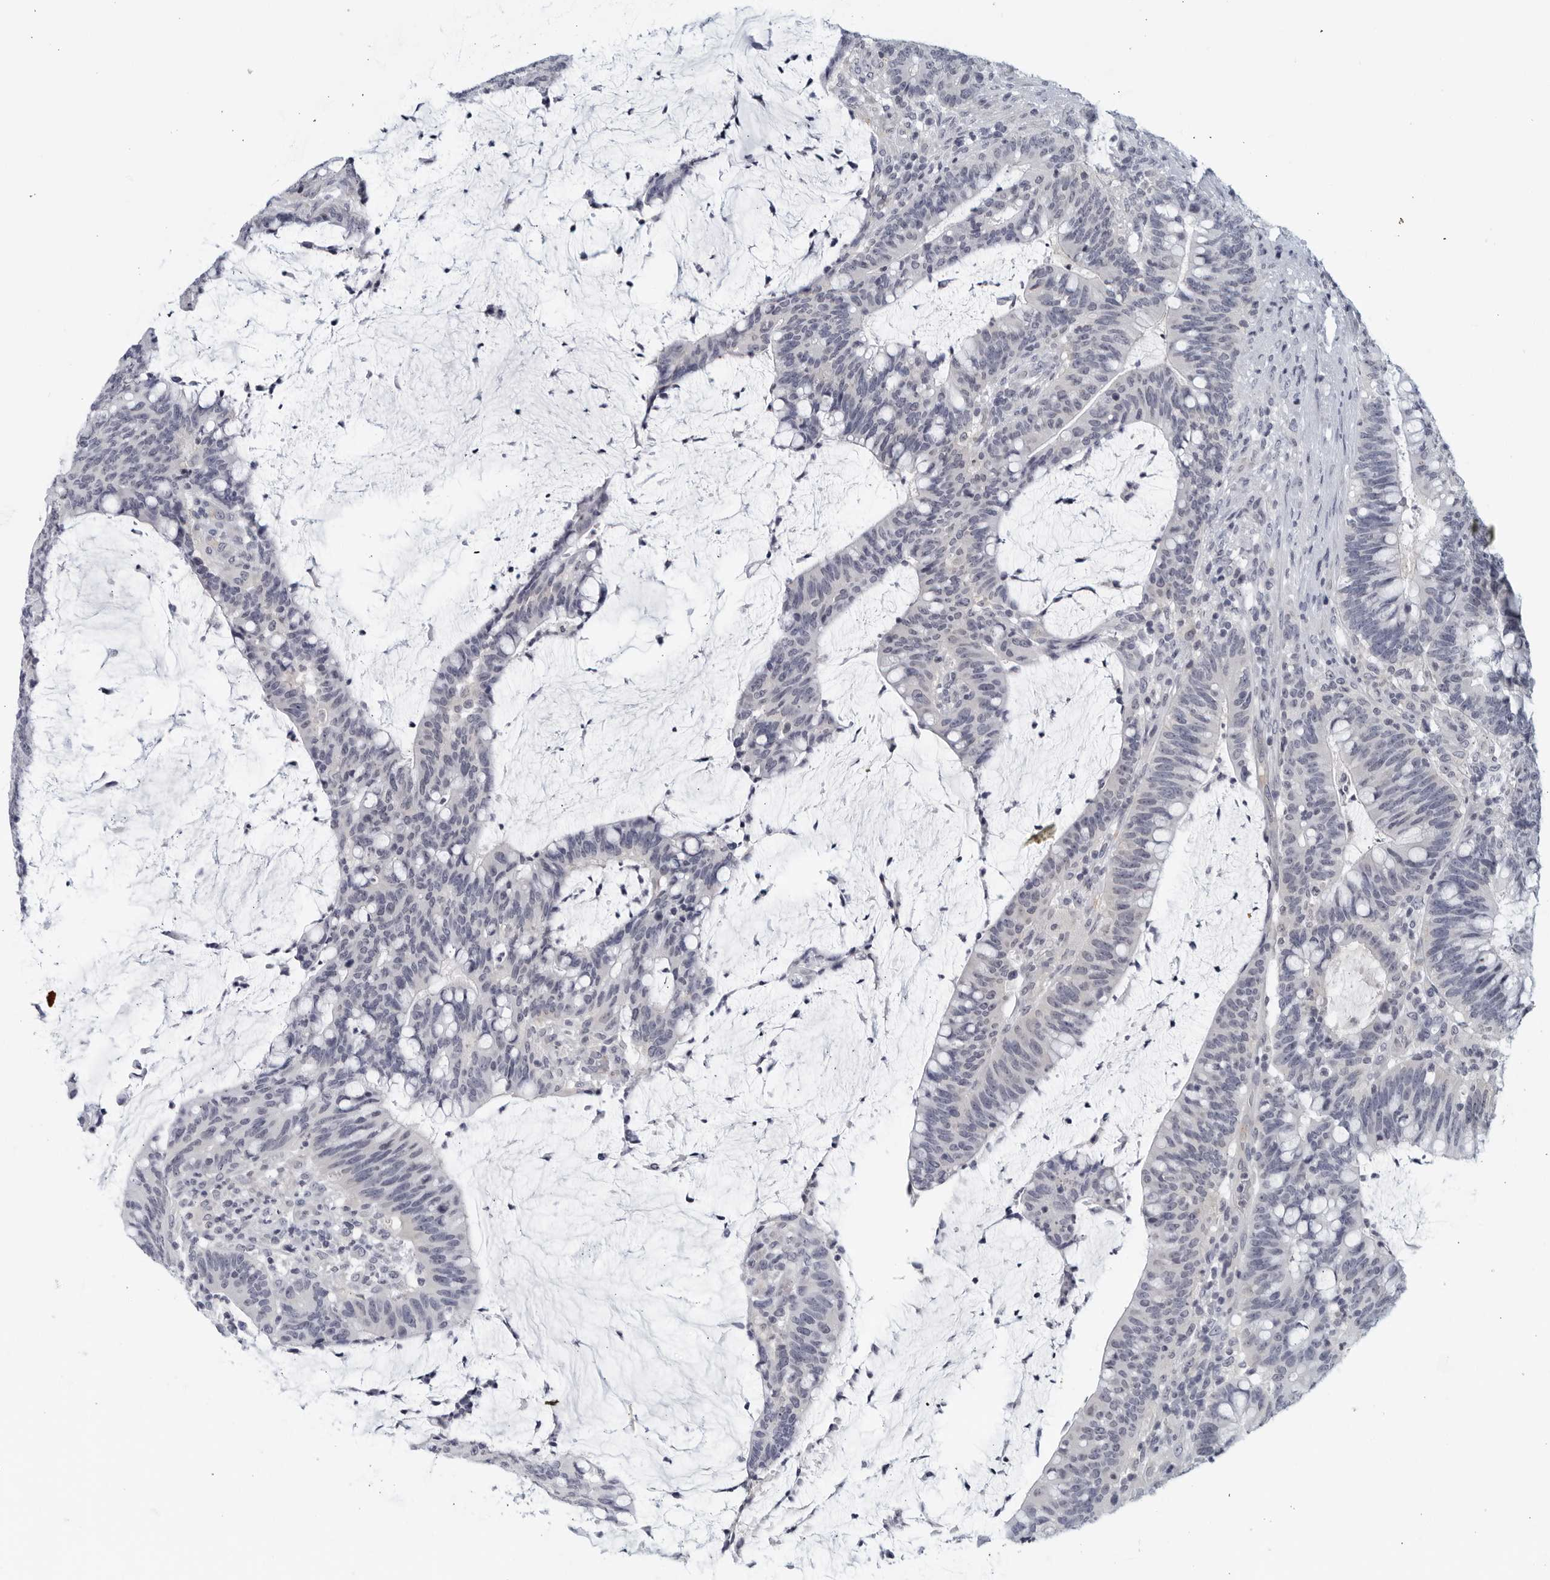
{"staining": {"intensity": "negative", "quantity": "none", "location": "none"}, "tissue": "colorectal cancer", "cell_type": "Tumor cells", "image_type": "cancer", "snomed": [{"axis": "morphology", "description": "Adenocarcinoma, NOS"}, {"axis": "topography", "description": "Colon"}], "caption": "Tumor cells show no significant protein positivity in colorectal cancer (adenocarcinoma).", "gene": "MATN1", "patient": {"sex": "female", "age": 66}}